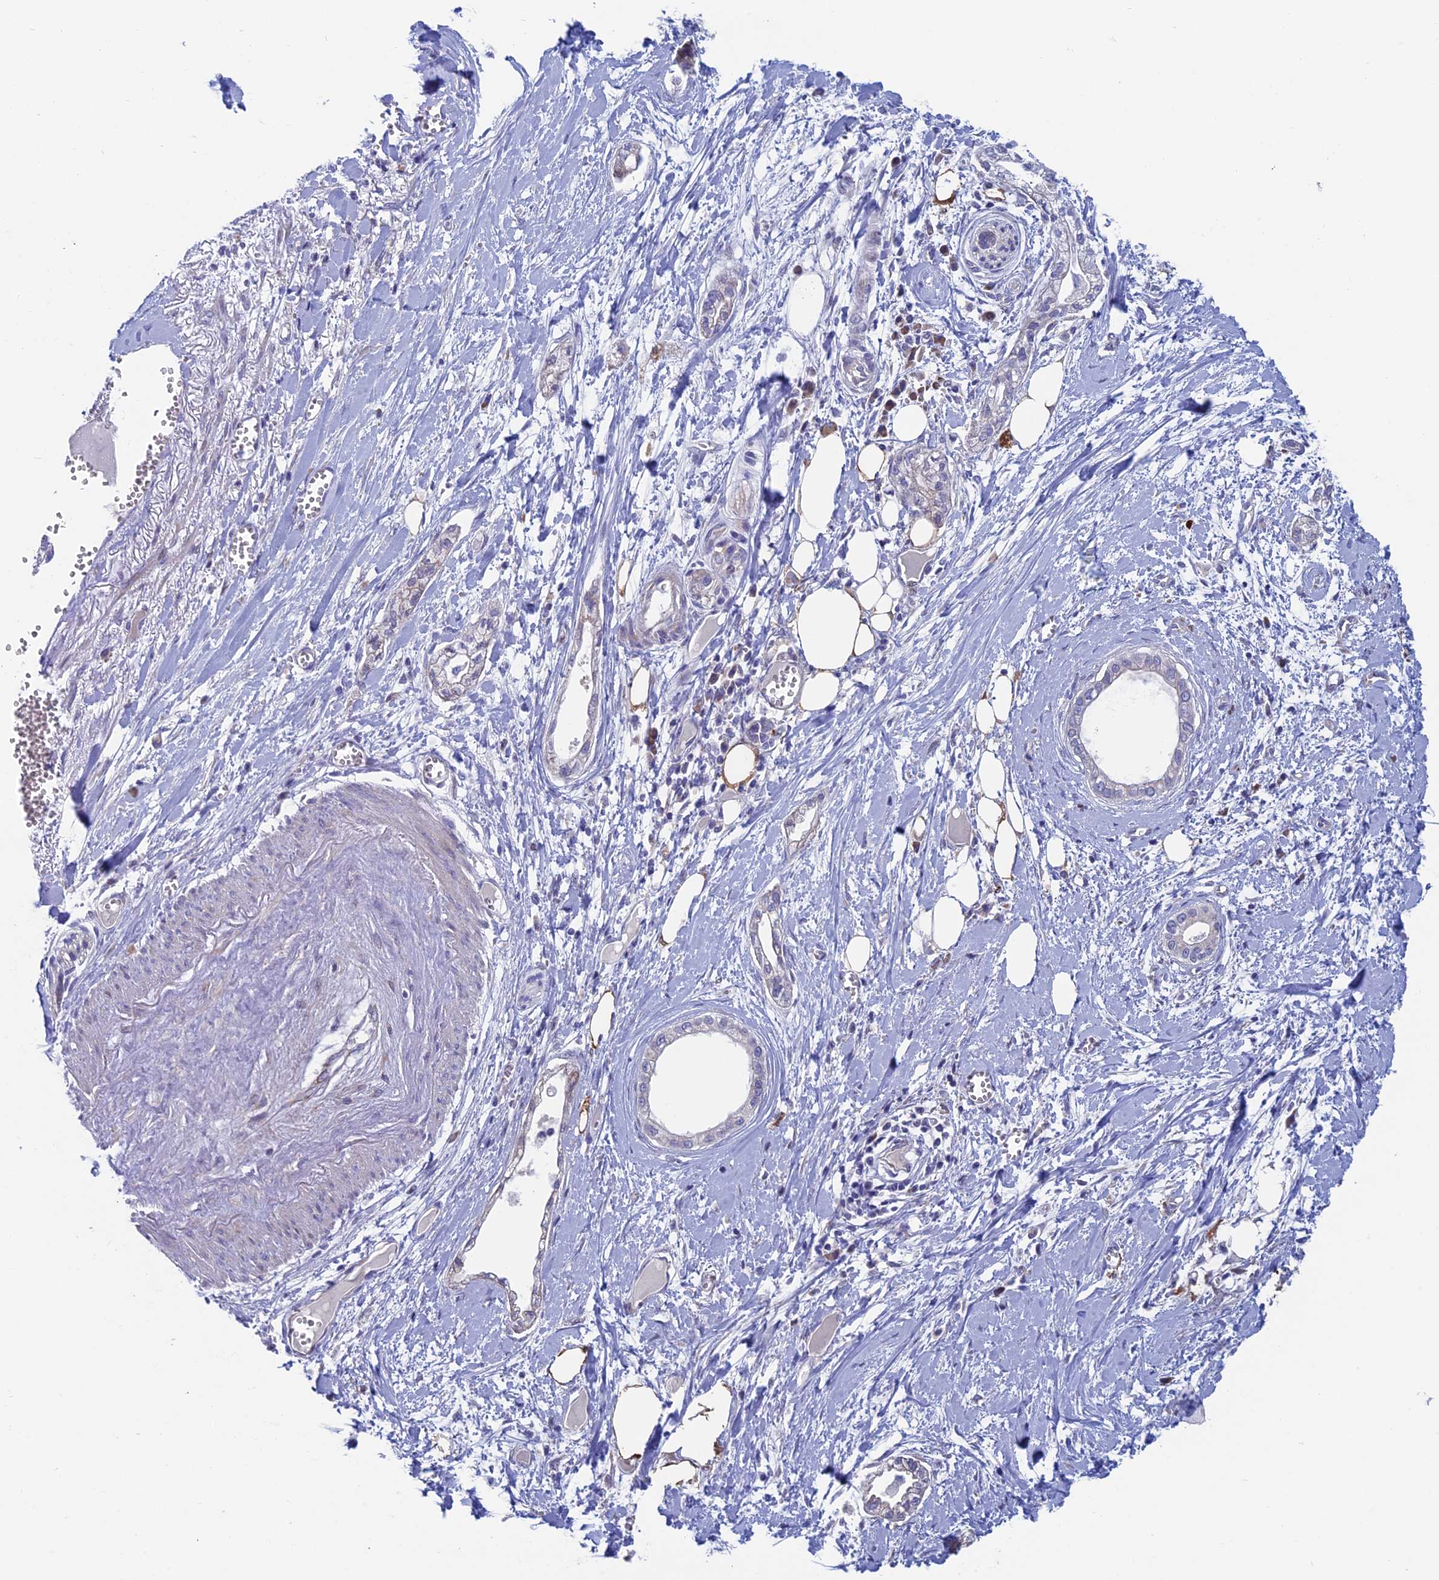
{"staining": {"intensity": "negative", "quantity": "none", "location": "none"}, "tissue": "pancreatic cancer", "cell_type": "Tumor cells", "image_type": "cancer", "snomed": [{"axis": "morphology", "description": "Adenocarcinoma, NOS"}, {"axis": "topography", "description": "Pancreas"}], "caption": "Image shows no protein expression in tumor cells of pancreatic cancer (adenocarcinoma) tissue.", "gene": "NIBAN3", "patient": {"sex": "male", "age": 68}}